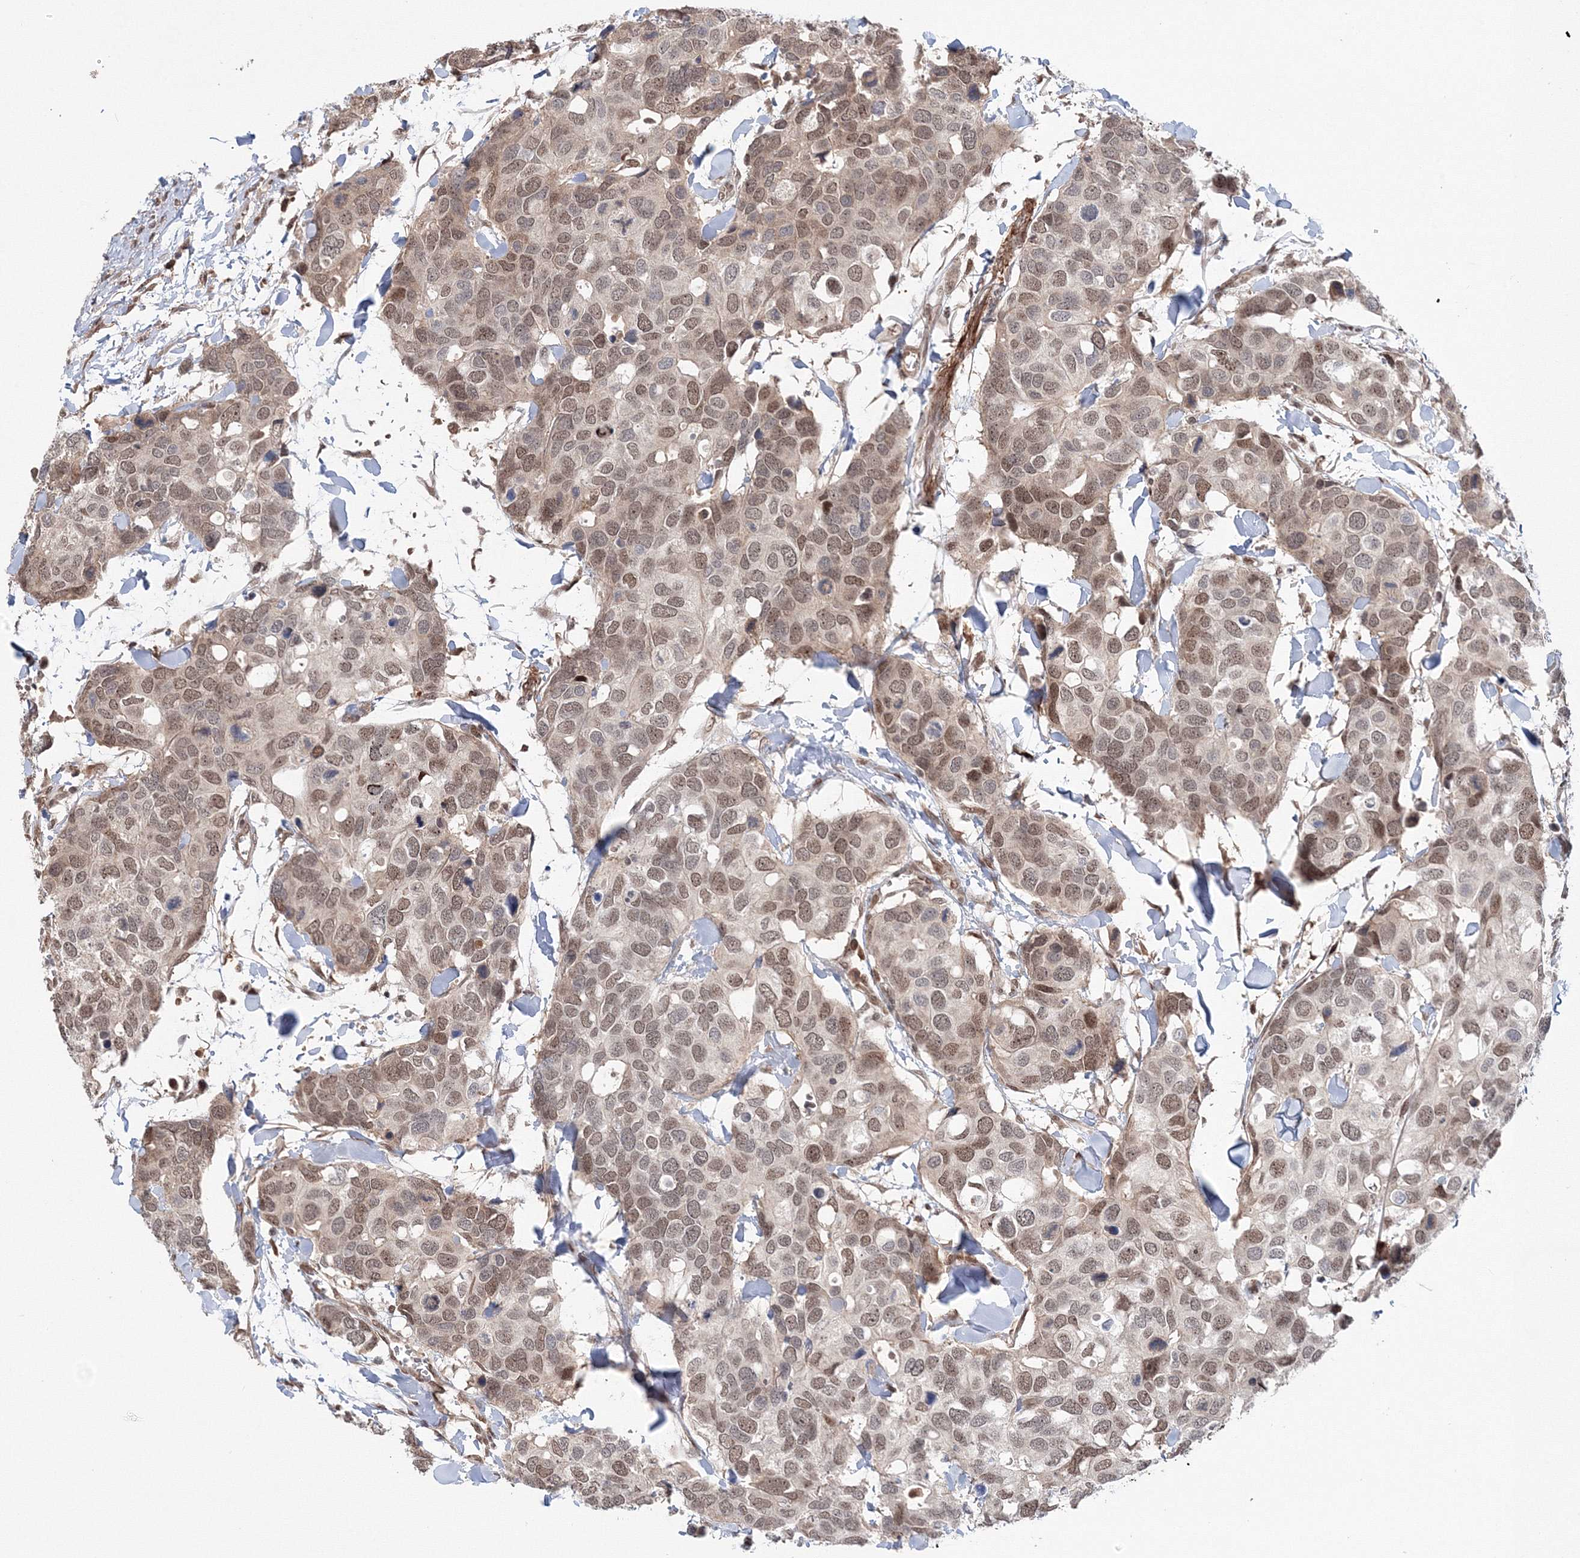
{"staining": {"intensity": "moderate", "quantity": "25%-75%", "location": "nuclear"}, "tissue": "breast cancer", "cell_type": "Tumor cells", "image_type": "cancer", "snomed": [{"axis": "morphology", "description": "Duct carcinoma"}, {"axis": "topography", "description": "Breast"}], "caption": "Breast cancer (infiltrating ductal carcinoma) tissue exhibits moderate nuclear staining in approximately 25%-75% of tumor cells The protein is stained brown, and the nuclei are stained in blue (DAB IHC with brightfield microscopy, high magnification).", "gene": "NOA1", "patient": {"sex": "female", "age": 83}}